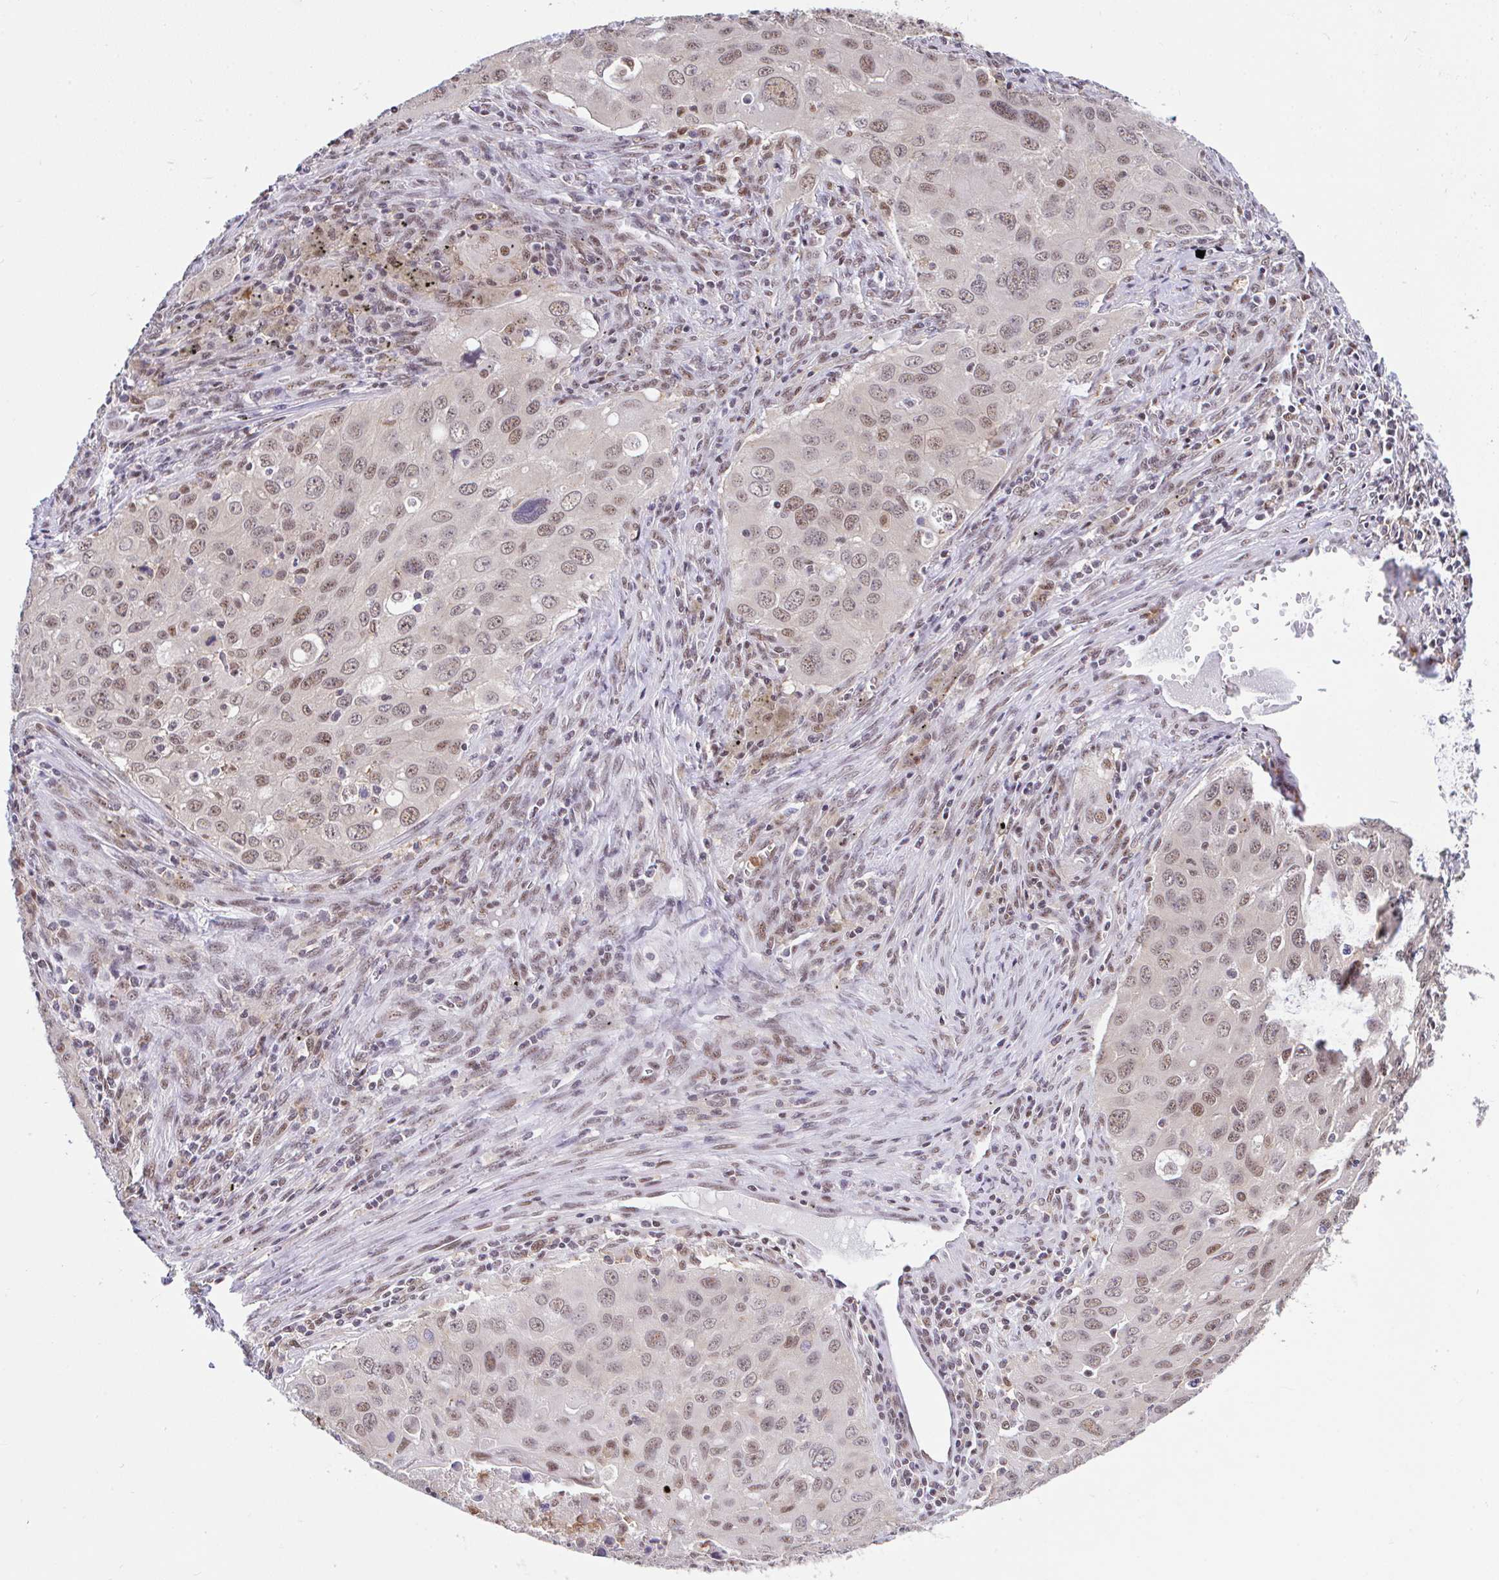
{"staining": {"intensity": "moderate", "quantity": ">75%", "location": "nuclear"}, "tissue": "lung cancer", "cell_type": "Tumor cells", "image_type": "cancer", "snomed": [{"axis": "morphology", "description": "Adenocarcinoma, NOS"}, {"axis": "morphology", "description": "Adenocarcinoma, metastatic, NOS"}, {"axis": "topography", "description": "Lymph node"}, {"axis": "topography", "description": "Lung"}], "caption": "Tumor cells demonstrate medium levels of moderate nuclear staining in approximately >75% of cells in lung metastatic adenocarcinoma.", "gene": "OR6K3", "patient": {"sex": "female", "age": 42}}